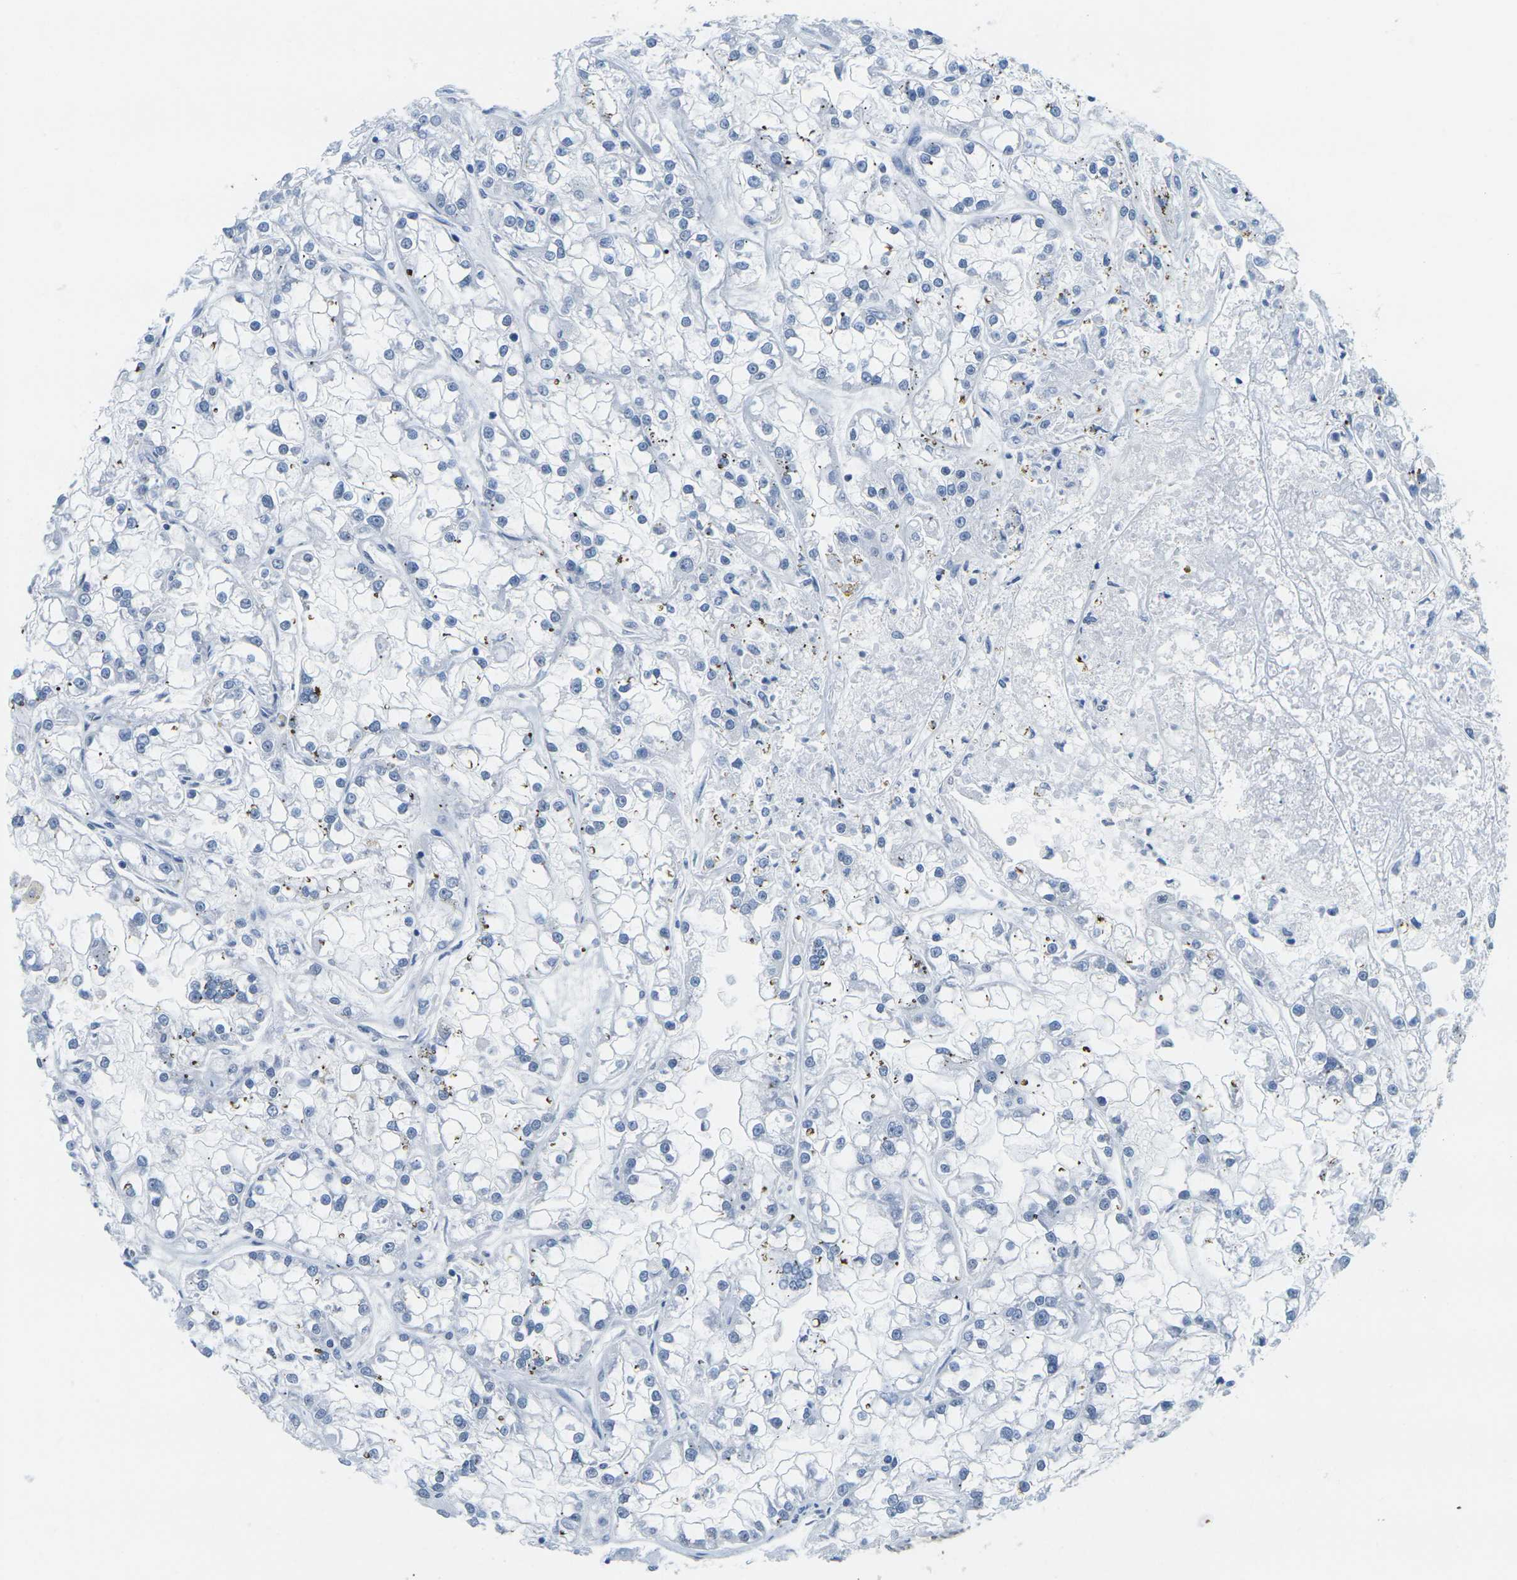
{"staining": {"intensity": "negative", "quantity": "none", "location": "none"}, "tissue": "renal cancer", "cell_type": "Tumor cells", "image_type": "cancer", "snomed": [{"axis": "morphology", "description": "Adenocarcinoma, NOS"}, {"axis": "topography", "description": "Kidney"}], "caption": "This is an immunohistochemistry (IHC) image of human renal cancer. There is no positivity in tumor cells.", "gene": "CTAG1A", "patient": {"sex": "female", "age": 52}}